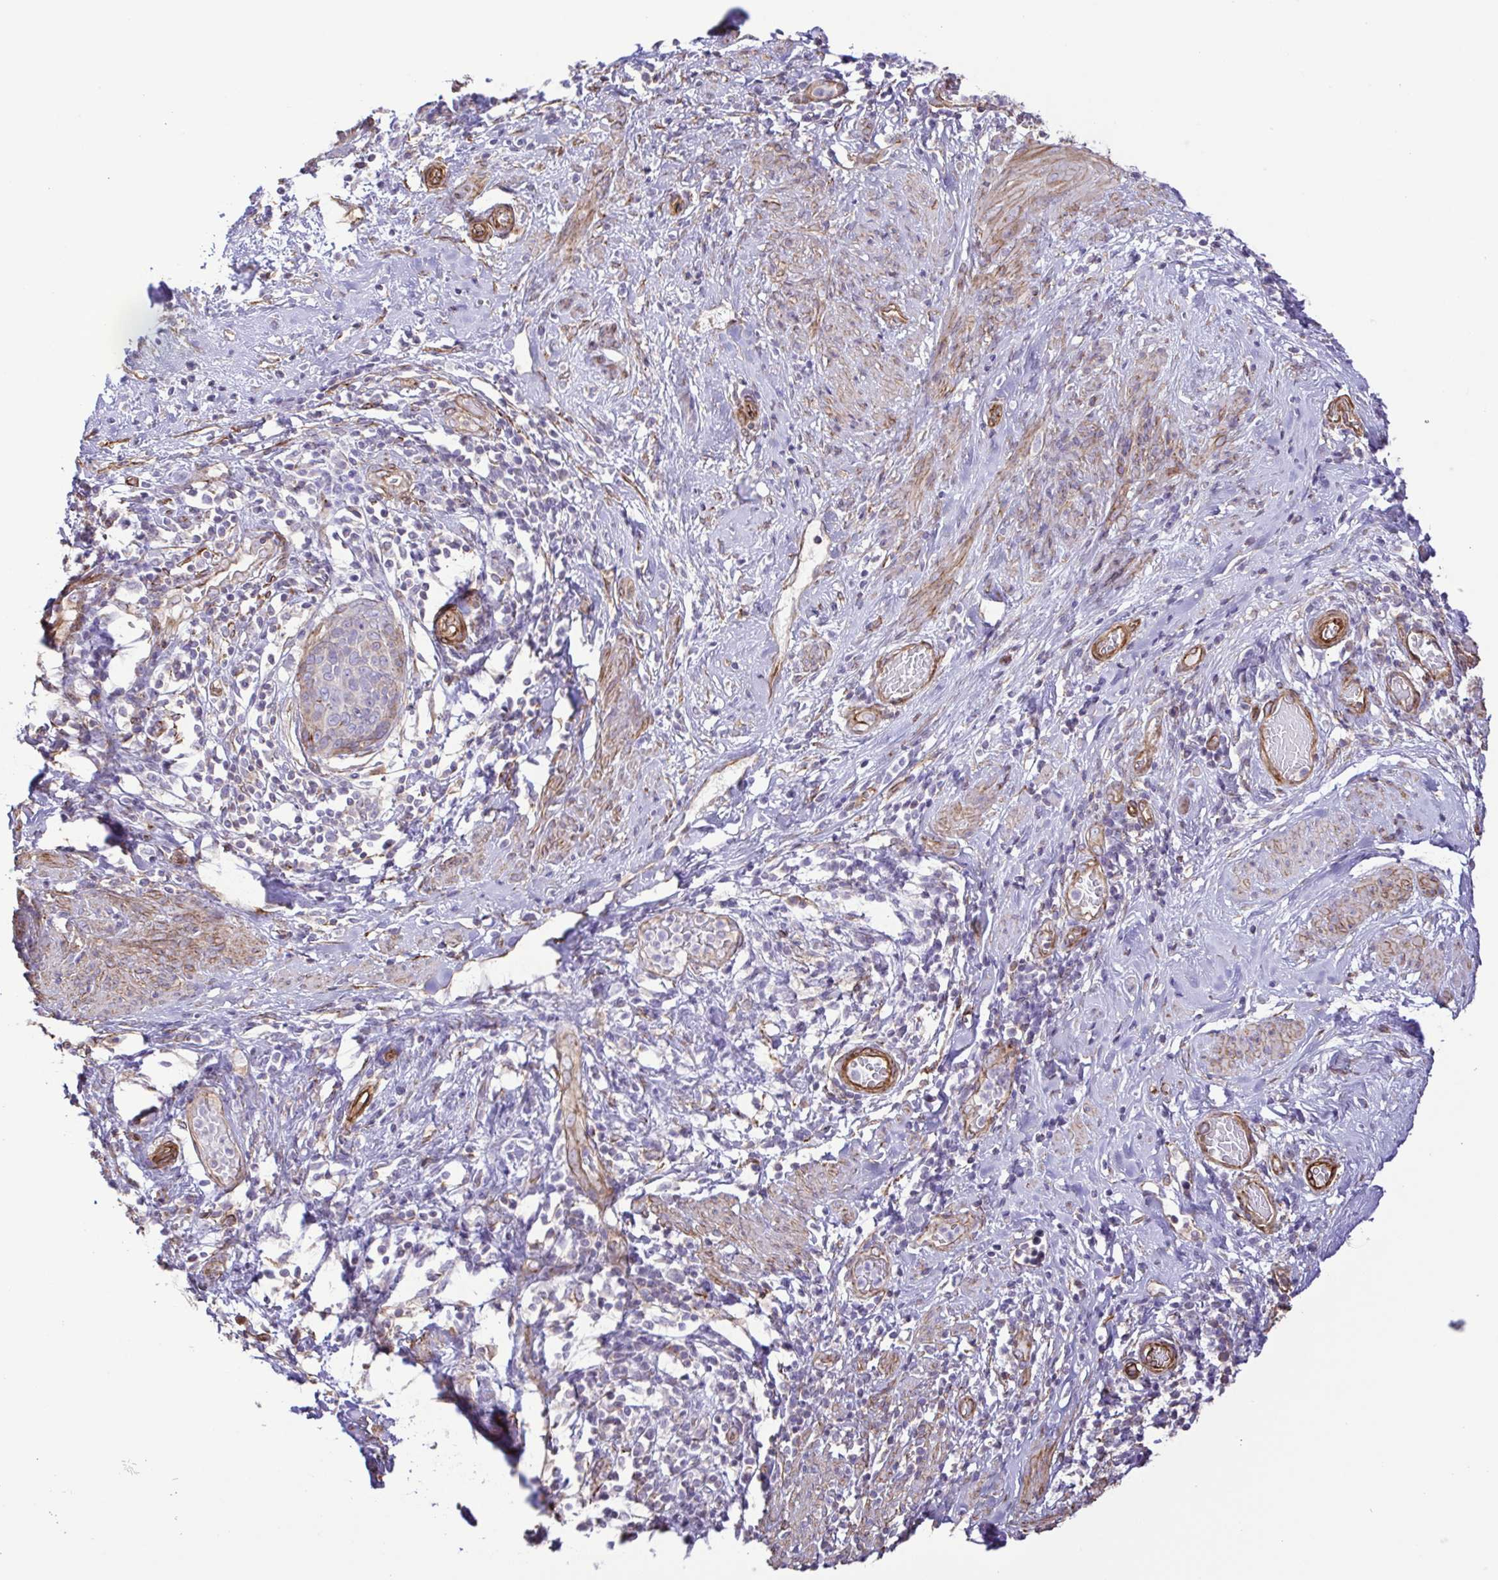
{"staining": {"intensity": "negative", "quantity": "none", "location": "none"}, "tissue": "cervical cancer", "cell_type": "Tumor cells", "image_type": "cancer", "snomed": [{"axis": "morphology", "description": "Squamous cell carcinoma, NOS"}, {"axis": "topography", "description": "Cervix"}], "caption": "Protein analysis of squamous cell carcinoma (cervical) demonstrates no significant positivity in tumor cells. (DAB (3,3'-diaminobenzidine) immunohistochemistry with hematoxylin counter stain).", "gene": "FLT1", "patient": {"sex": "female", "age": 69}}